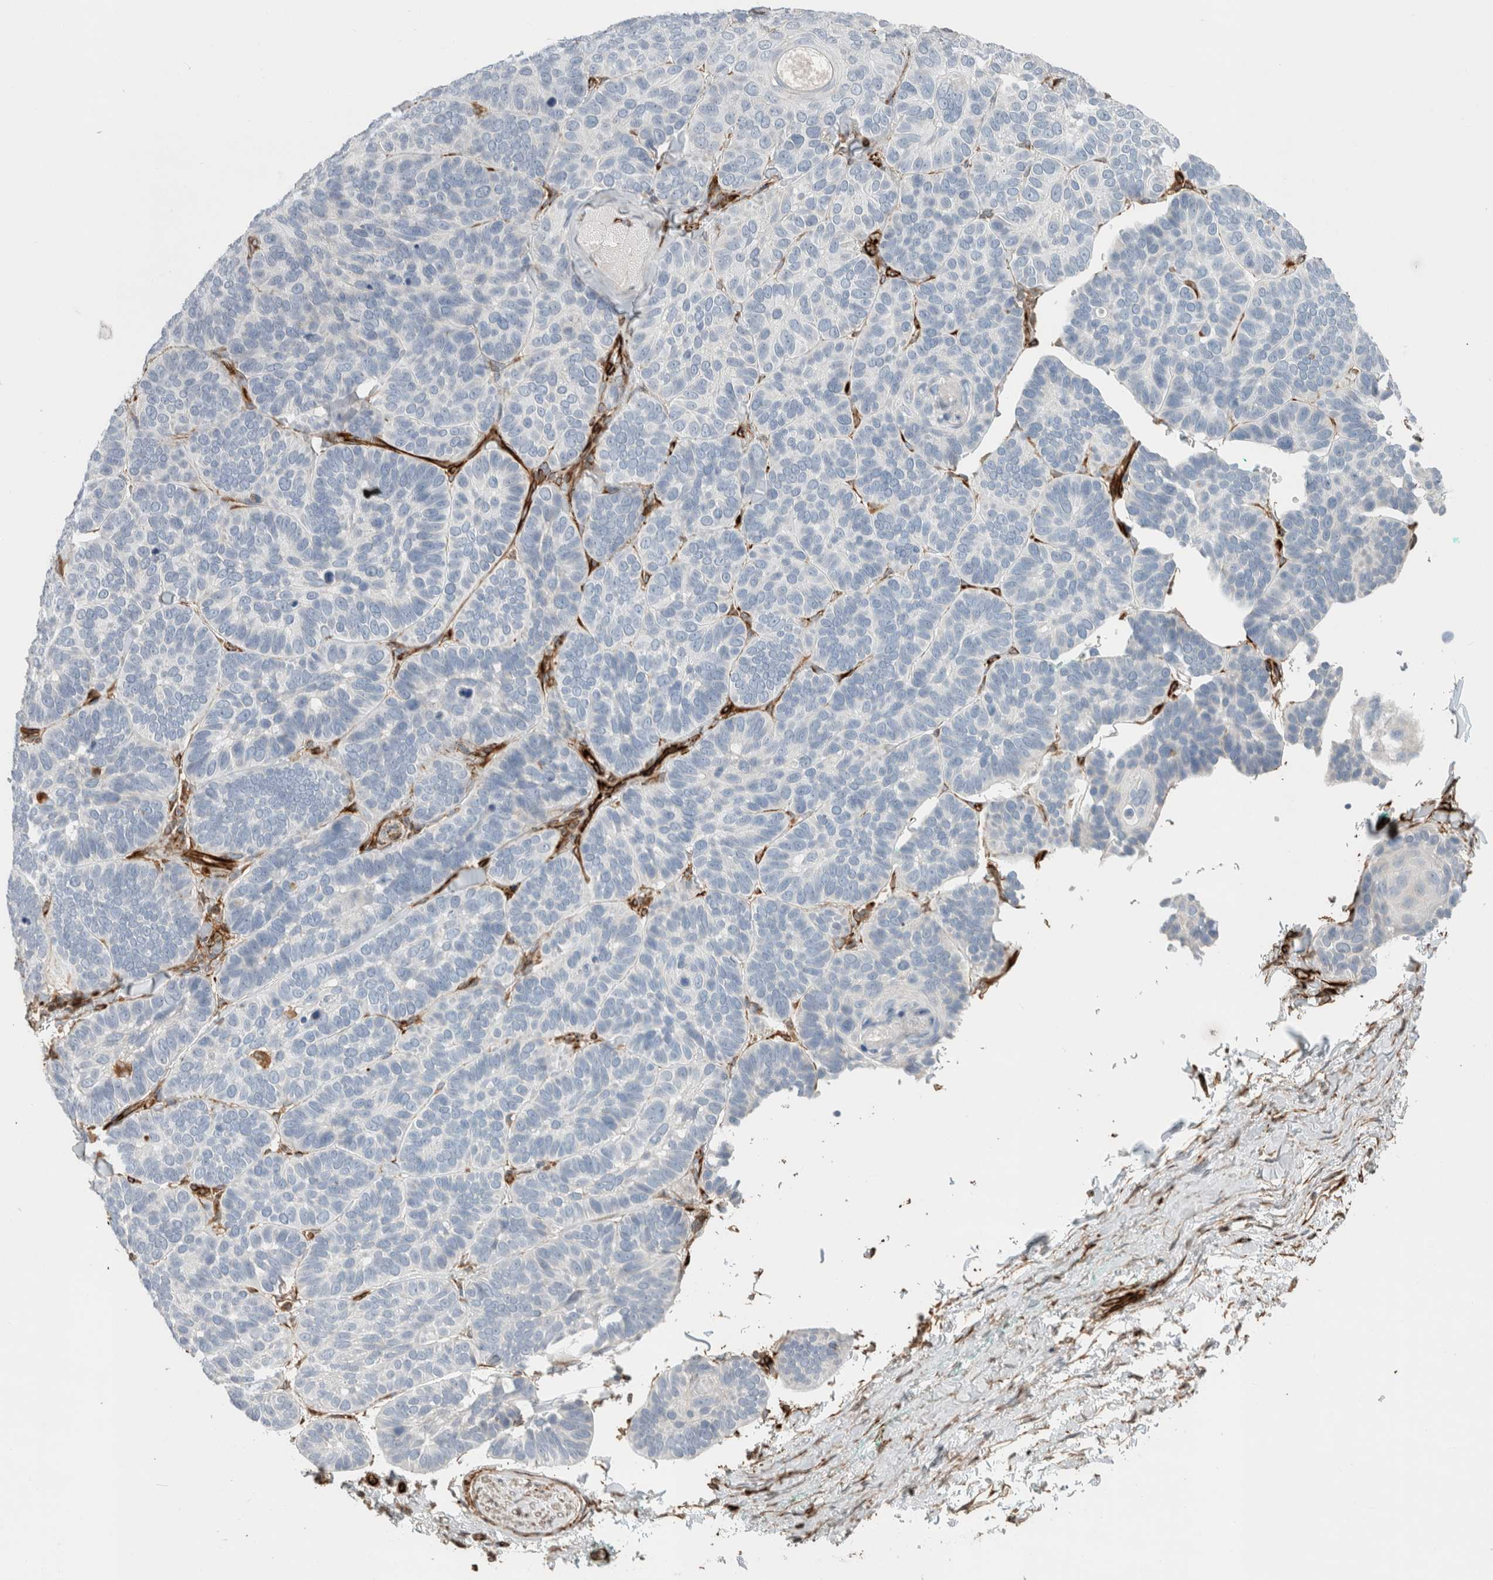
{"staining": {"intensity": "negative", "quantity": "none", "location": "none"}, "tissue": "skin cancer", "cell_type": "Tumor cells", "image_type": "cancer", "snomed": [{"axis": "morphology", "description": "Basal cell carcinoma"}, {"axis": "topography", "description": "Skin"}], "caption": "This is a micrograph of IHC staining of basal cell carcinoma (skin), which shows no expression in tumor cells. The staining is performed using DAB brown chromogen with nuclei counter-stained in using hematoxylin.", "gene": "LY86", "patient": {"sex": "male", "age": 62}}